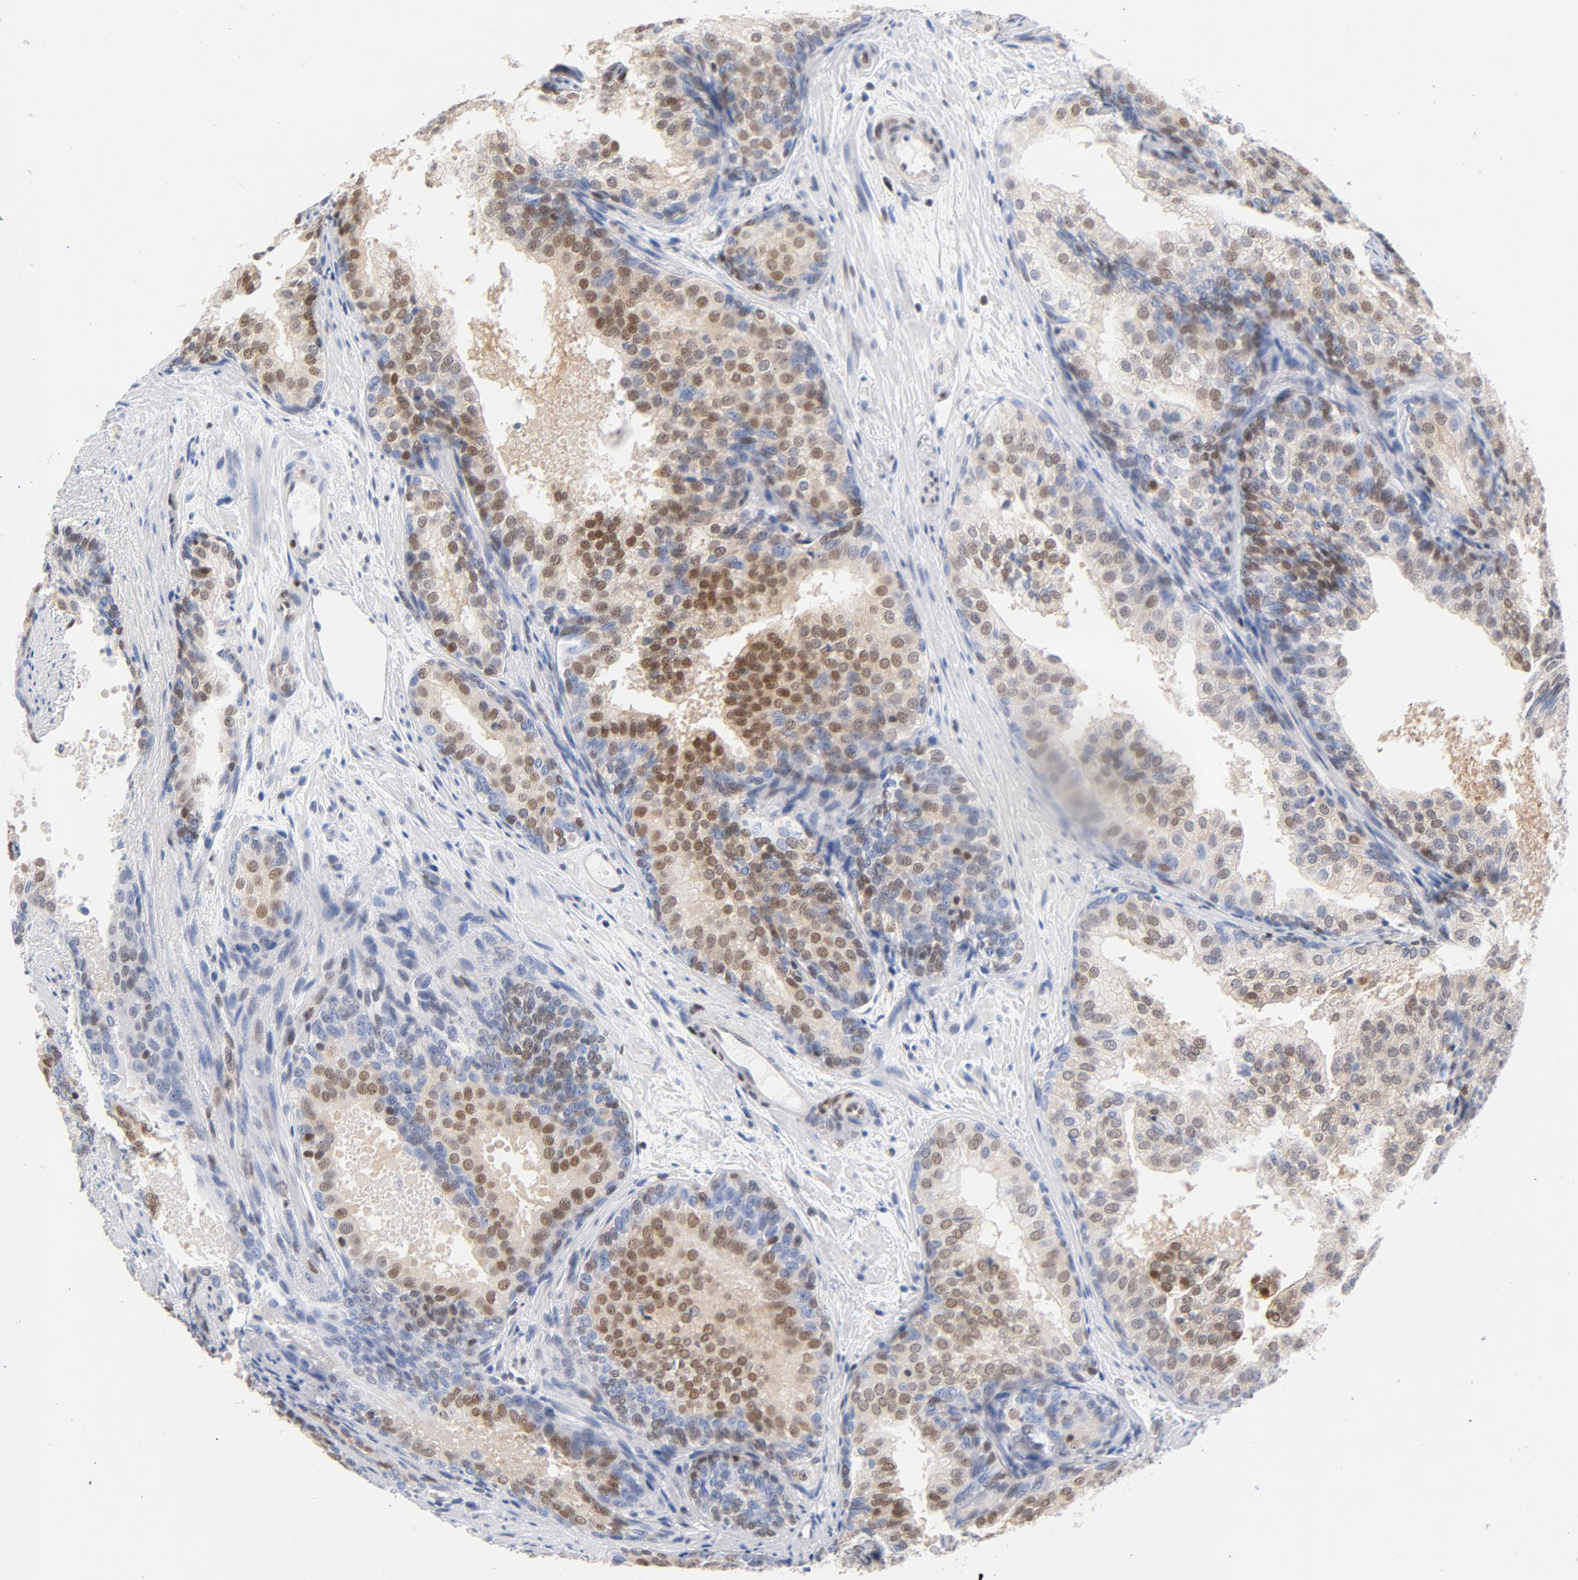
{"staining": {"intensity": "moderate", "quantity": "25%-75%", "location": "cytoplasmic/membranous,nuclear"}, "tissue": "prostate cancer", "cell_type": "Tumor cells", "image_type": "cancer", "snomed": [{"axis": "morphology", "description": "Adenocarcinoma, Low grade"}, {"axis": "topography", "description": "Prostate"}], "caption": "The micrograph displays immunohistochemical staining of prostate cancer (adenocarcinoma (low-grade)). There is moderate cytoplasmic/membranous and nuclear positivity is identified in approximately 25%-75% of tumor cells. (DAB IHC, brown staining for protein, blue staining for nuclei).", "gene": "CDKN1B", "patient": {"sex": "male", "age": 69}}